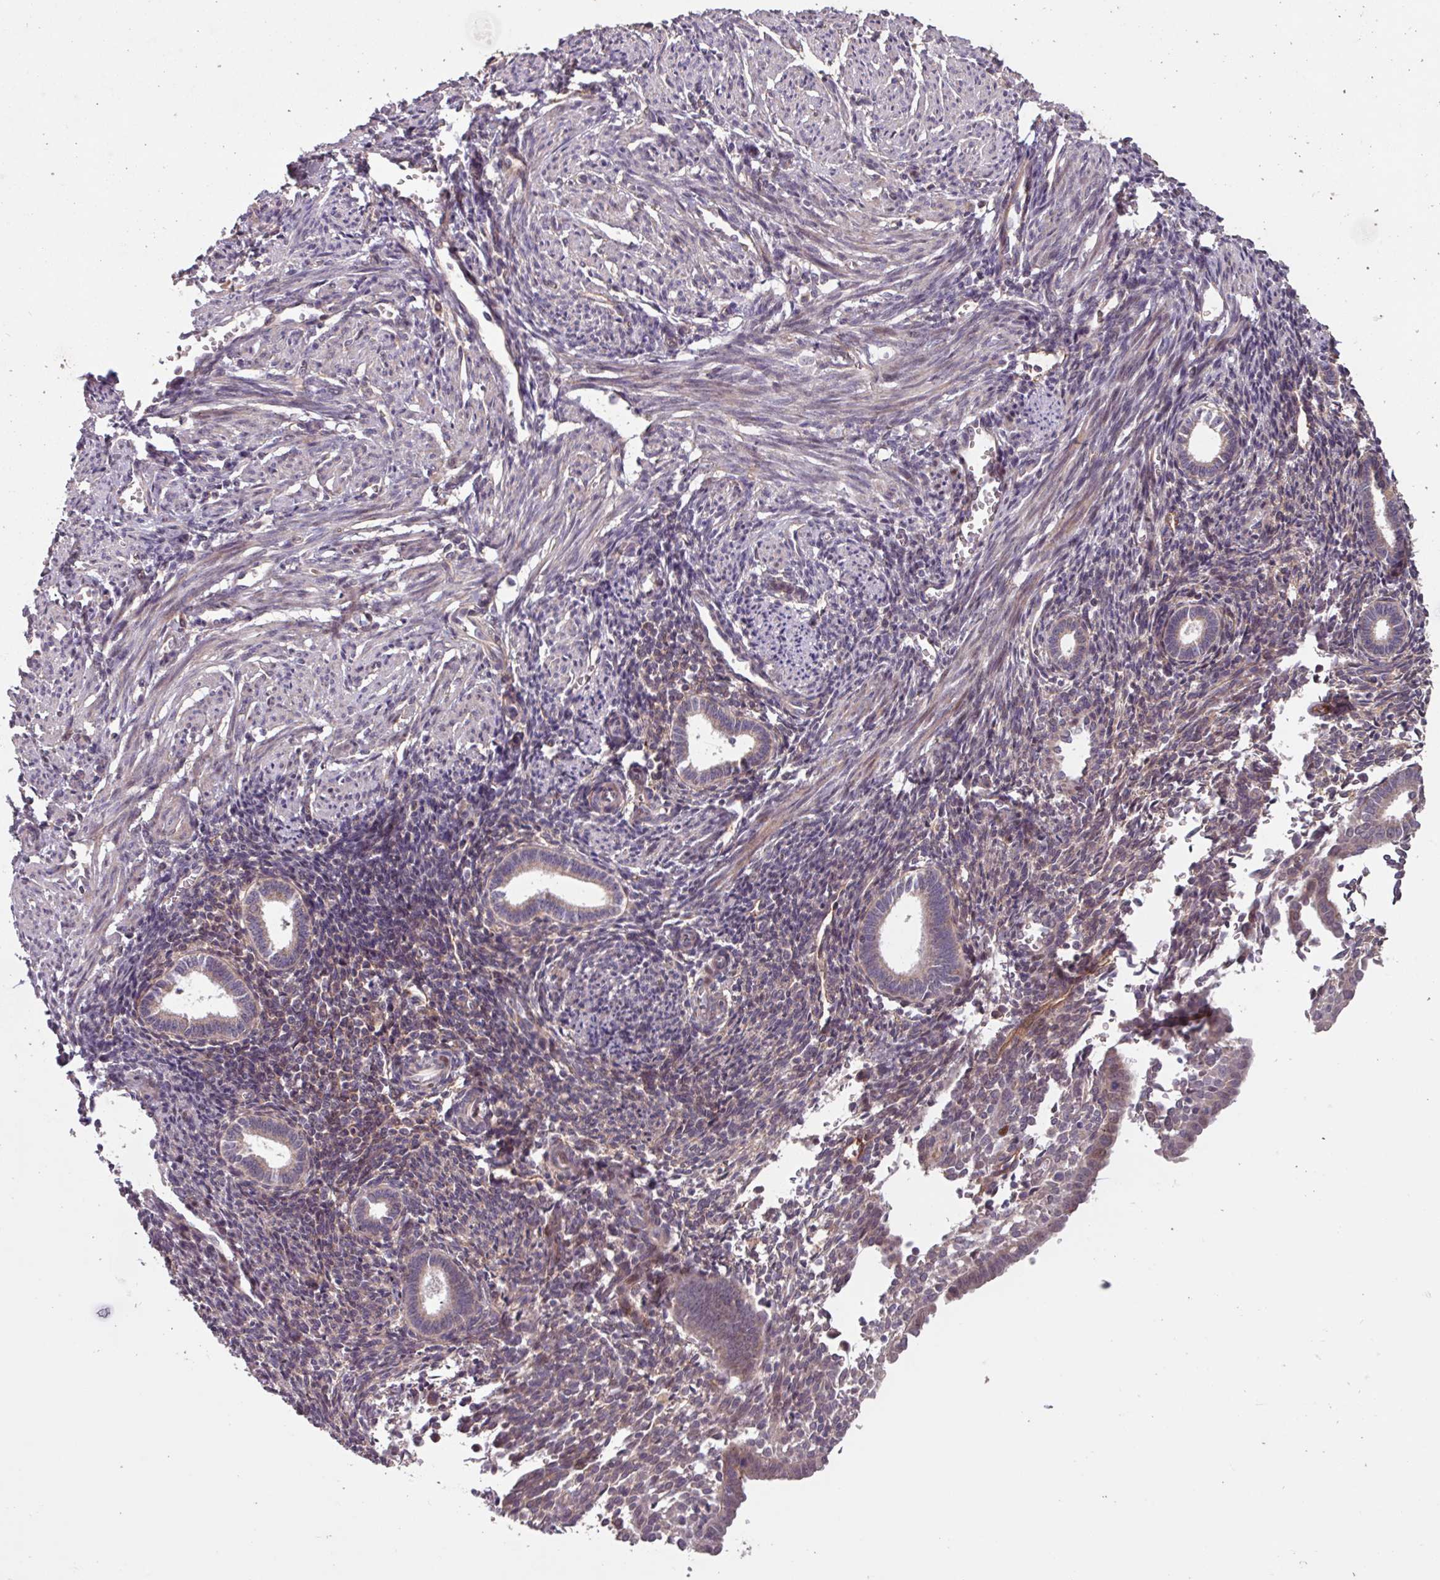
{"staining": {"intensity": "negative", "quantity": "none", "location": "none"}, "tissue": "endometrium", "cell_type": "Cells in endometrial stroma", "image_type": "normal", "snomed": [{"axis": "morphology", "description": "Normal tissue, NOS"}, {"axis": "topography", "description": "Endometrium"}], "caption": "Immunohistochemical staining of normal endometrium demonstrates no significant positivity in cells in endometrial stroma.", "gene": "TMEM88", "patient": {"sex": "female", "age": 32}}